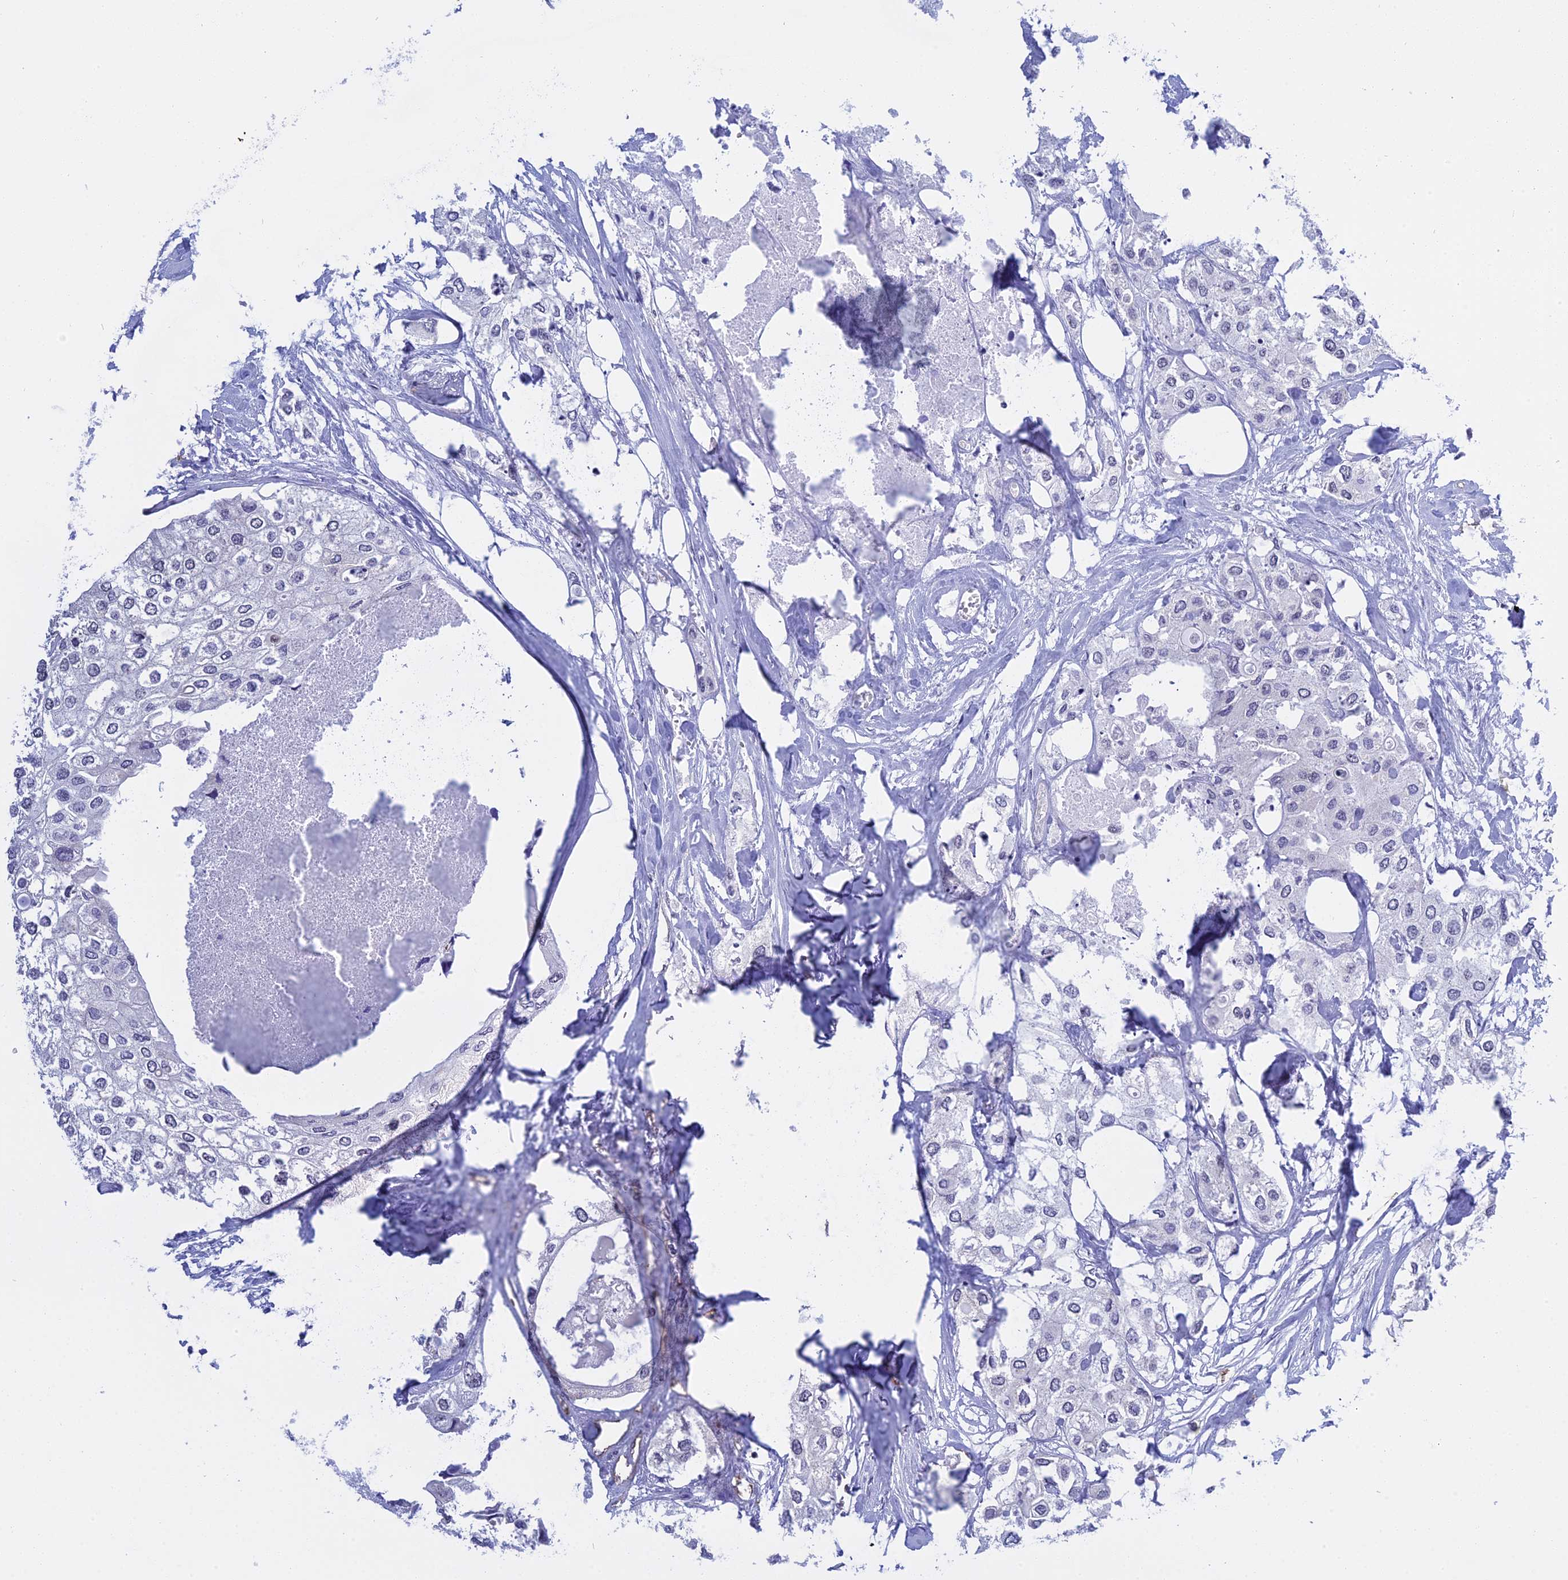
{"staining": {"intensity": "negative", "quantity": "none", "location": "none"}, "tissue": "urothelial cancer", "cell_type": "Tumor cells", "image_type": "cancer", "snomed": [{"axis": "morphology", "description": "Urothelial carcinoma, High grade"}, {"axis": "topography", "description": "Urinary bladder"}], "caption": "Urothelial cancer was stained to show a protein in brown. There is no significant expression in tumor cells.", "gene": "MPND", "patient": {"sex": "male", "age": 64}}